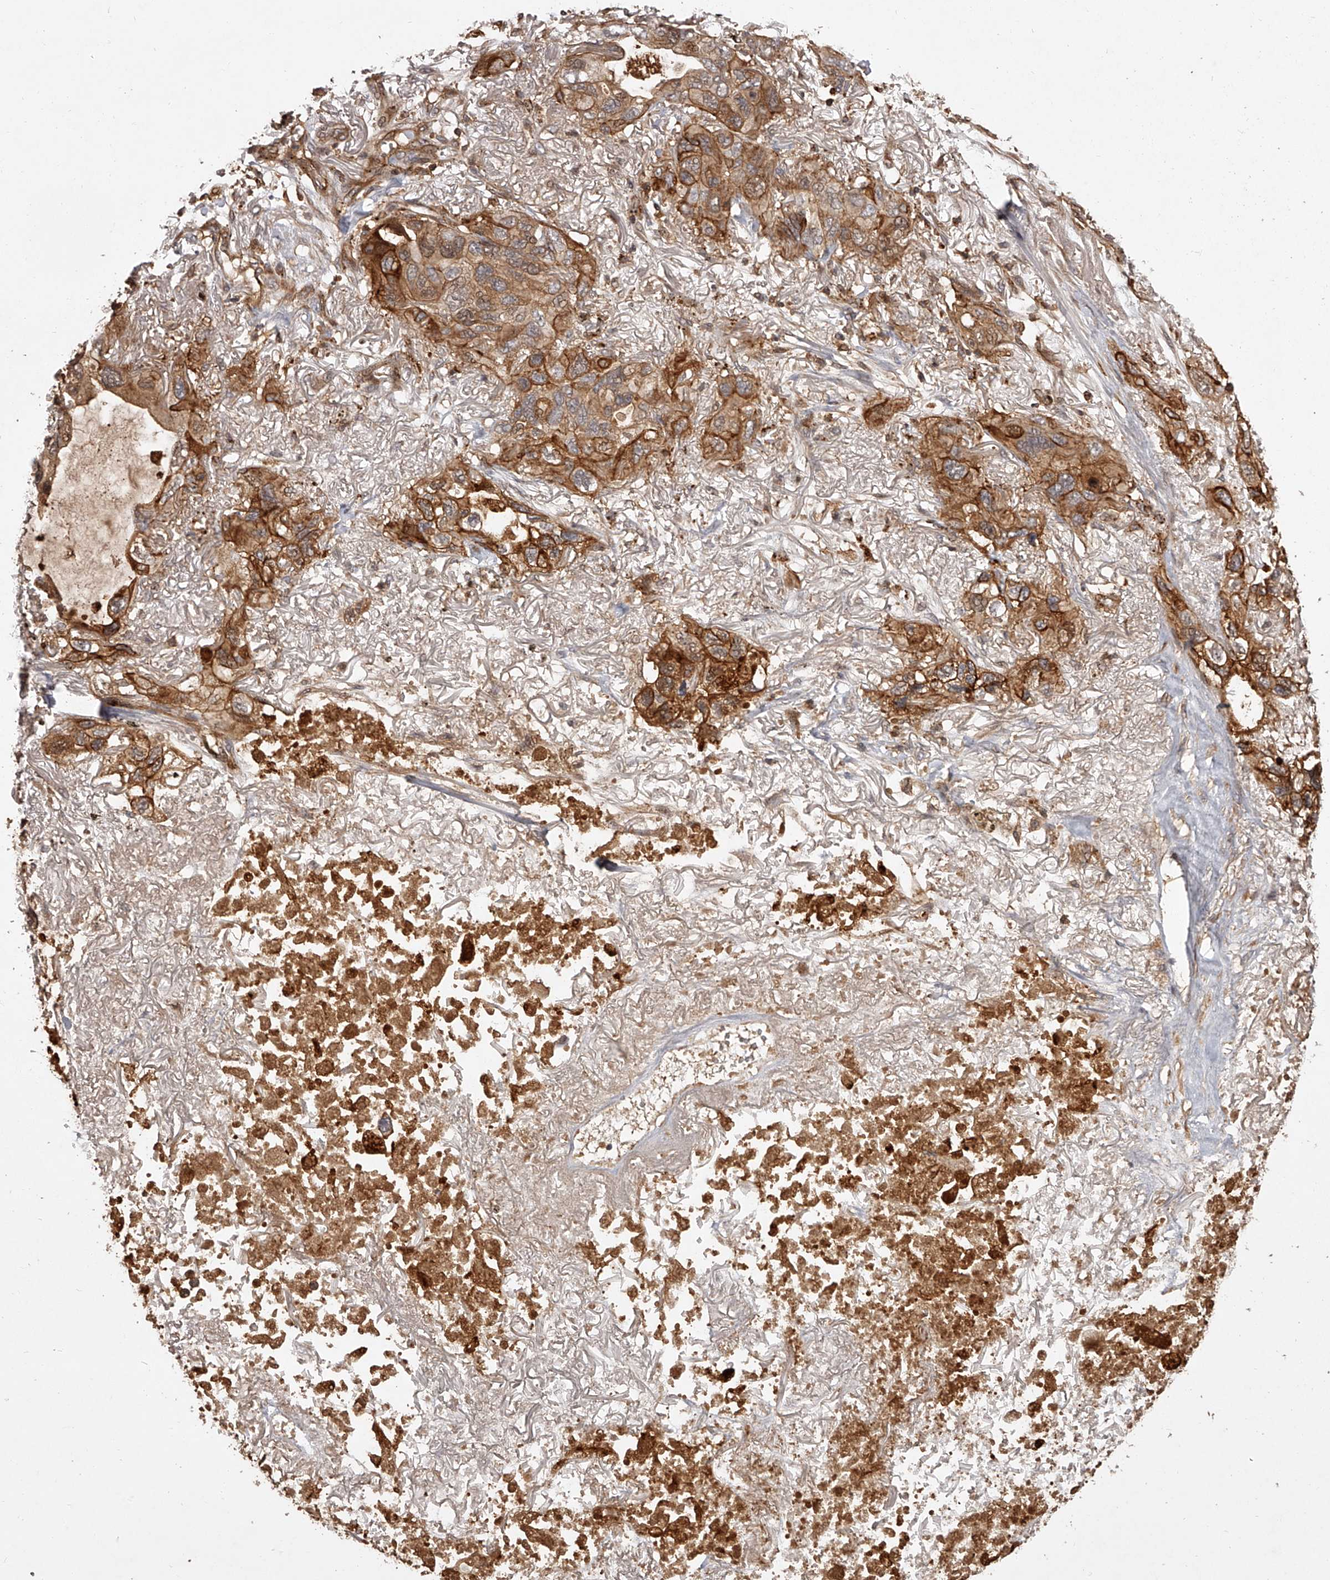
{"staining": {"intensity": "strong", "quantity": ">75%", "location": "cytoplasmic/membranous"}, "tissue": "lung cancer", "cell_type": "Tumor cells", "image_type": "cancer", "snomed": [{"axis": "morphology", "description": "Squamous cell carcinoma, NOS"}, {"axis": "topography", "description": "Lung"}], "caption": "Squamous cell carcinoma (lung) stained with a brown dye reveals strong cytoplasmic/membranous positive staining in about >75% of tumor cells.", "gene": "CRYZL1", "patient": {"sex": "female", "age": 73}}